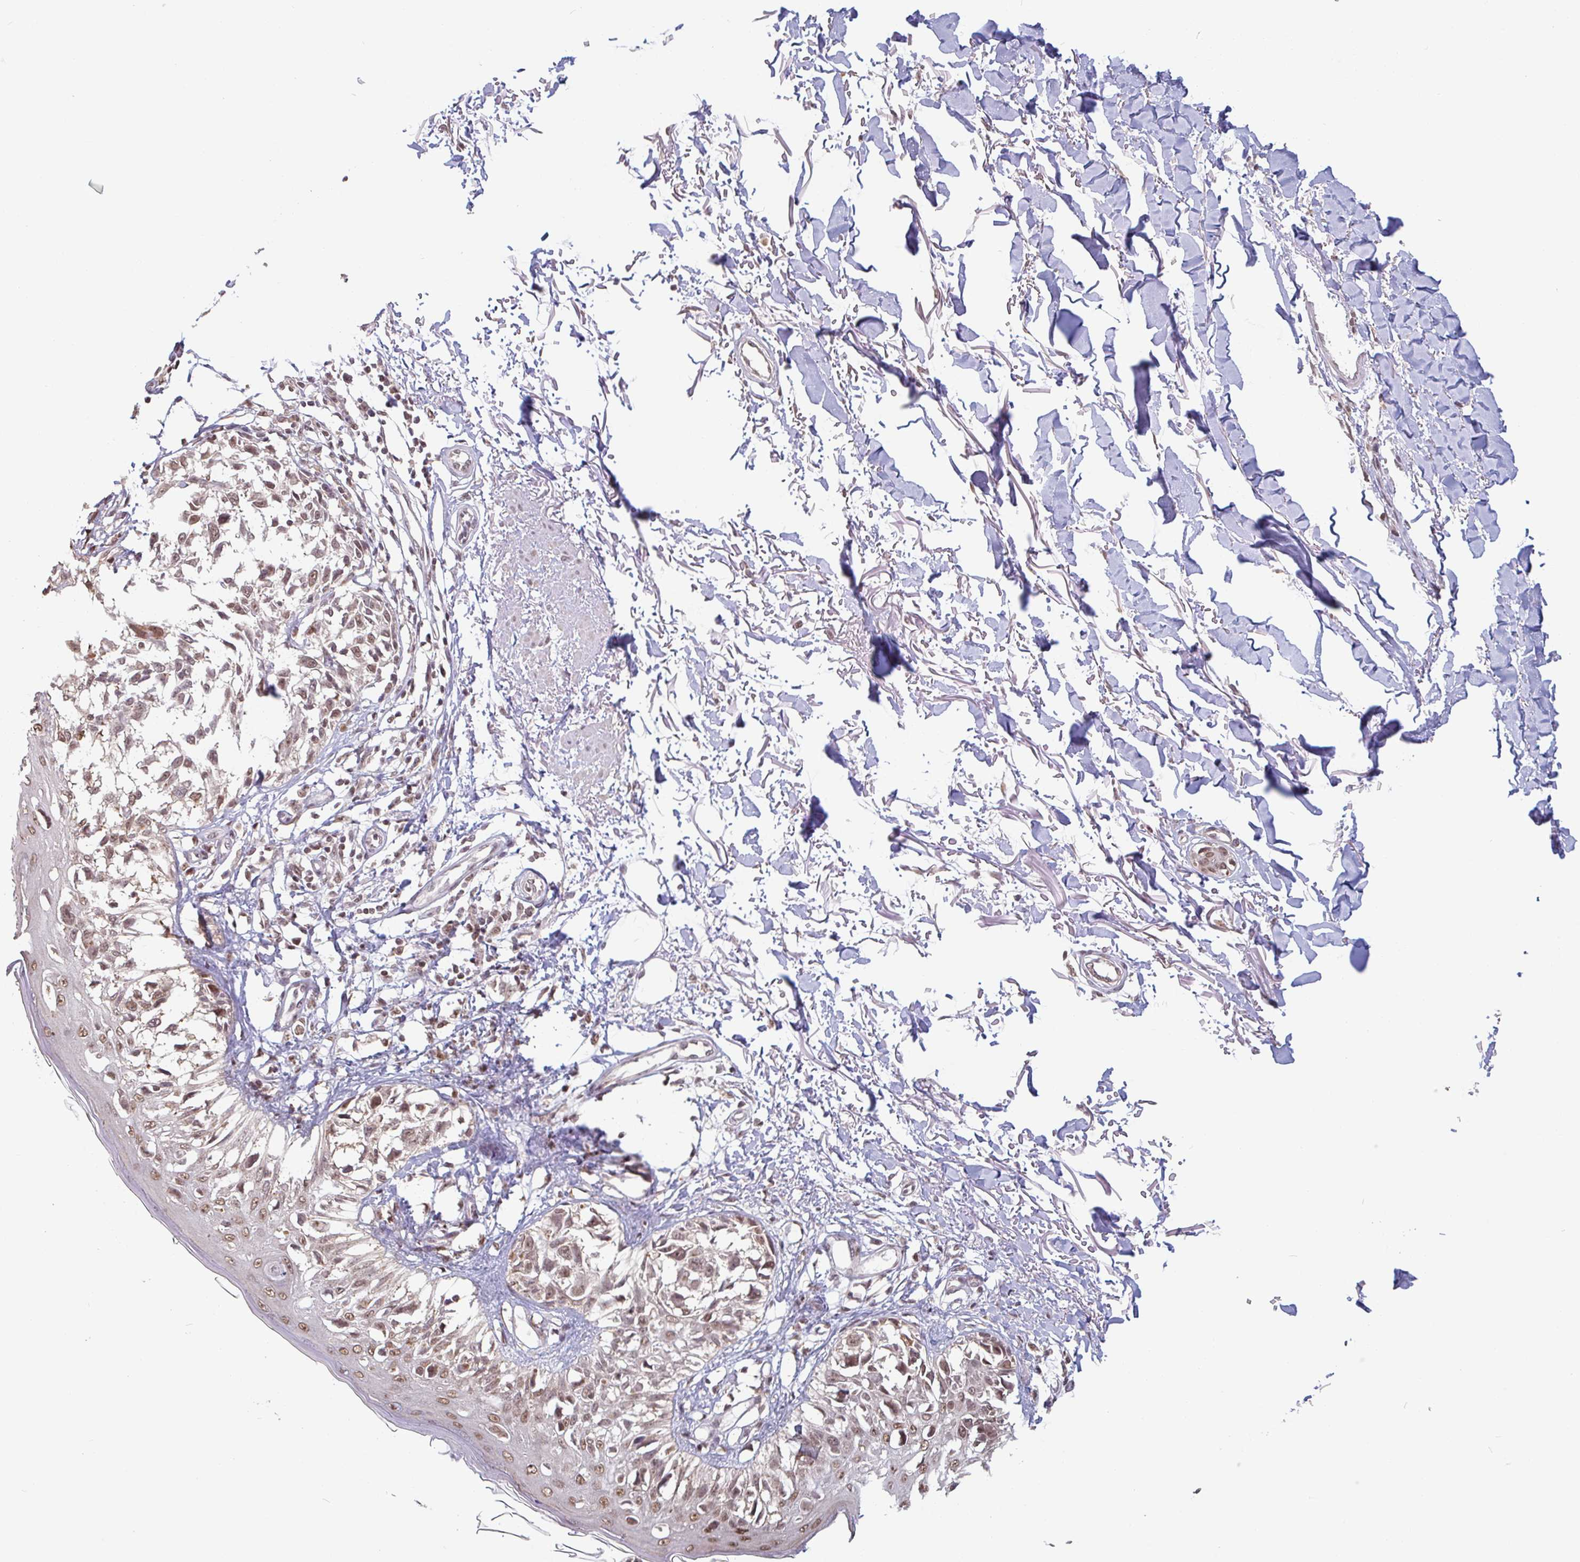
{"staining": {"intensity": "moderate", "quantity": ">75%", "location": "nuclear"}, "tissue": "melanoma", "cell_type": "Tumor cells", "image_type": "cancer", "snomed": [{"axis": "morphology", "description": "Malignant melanoma, NOS"}, {"axis": "topography", "description": "Skin"}], "caption": "DAB (3,3'-diaminobenzidine) immunohistochemical staining of human melanoma shows moderate nuclear protein positivity in about >75% of tumor cells.", "gene": "DR1", "patient": {"sex": "male", "age": 73}}